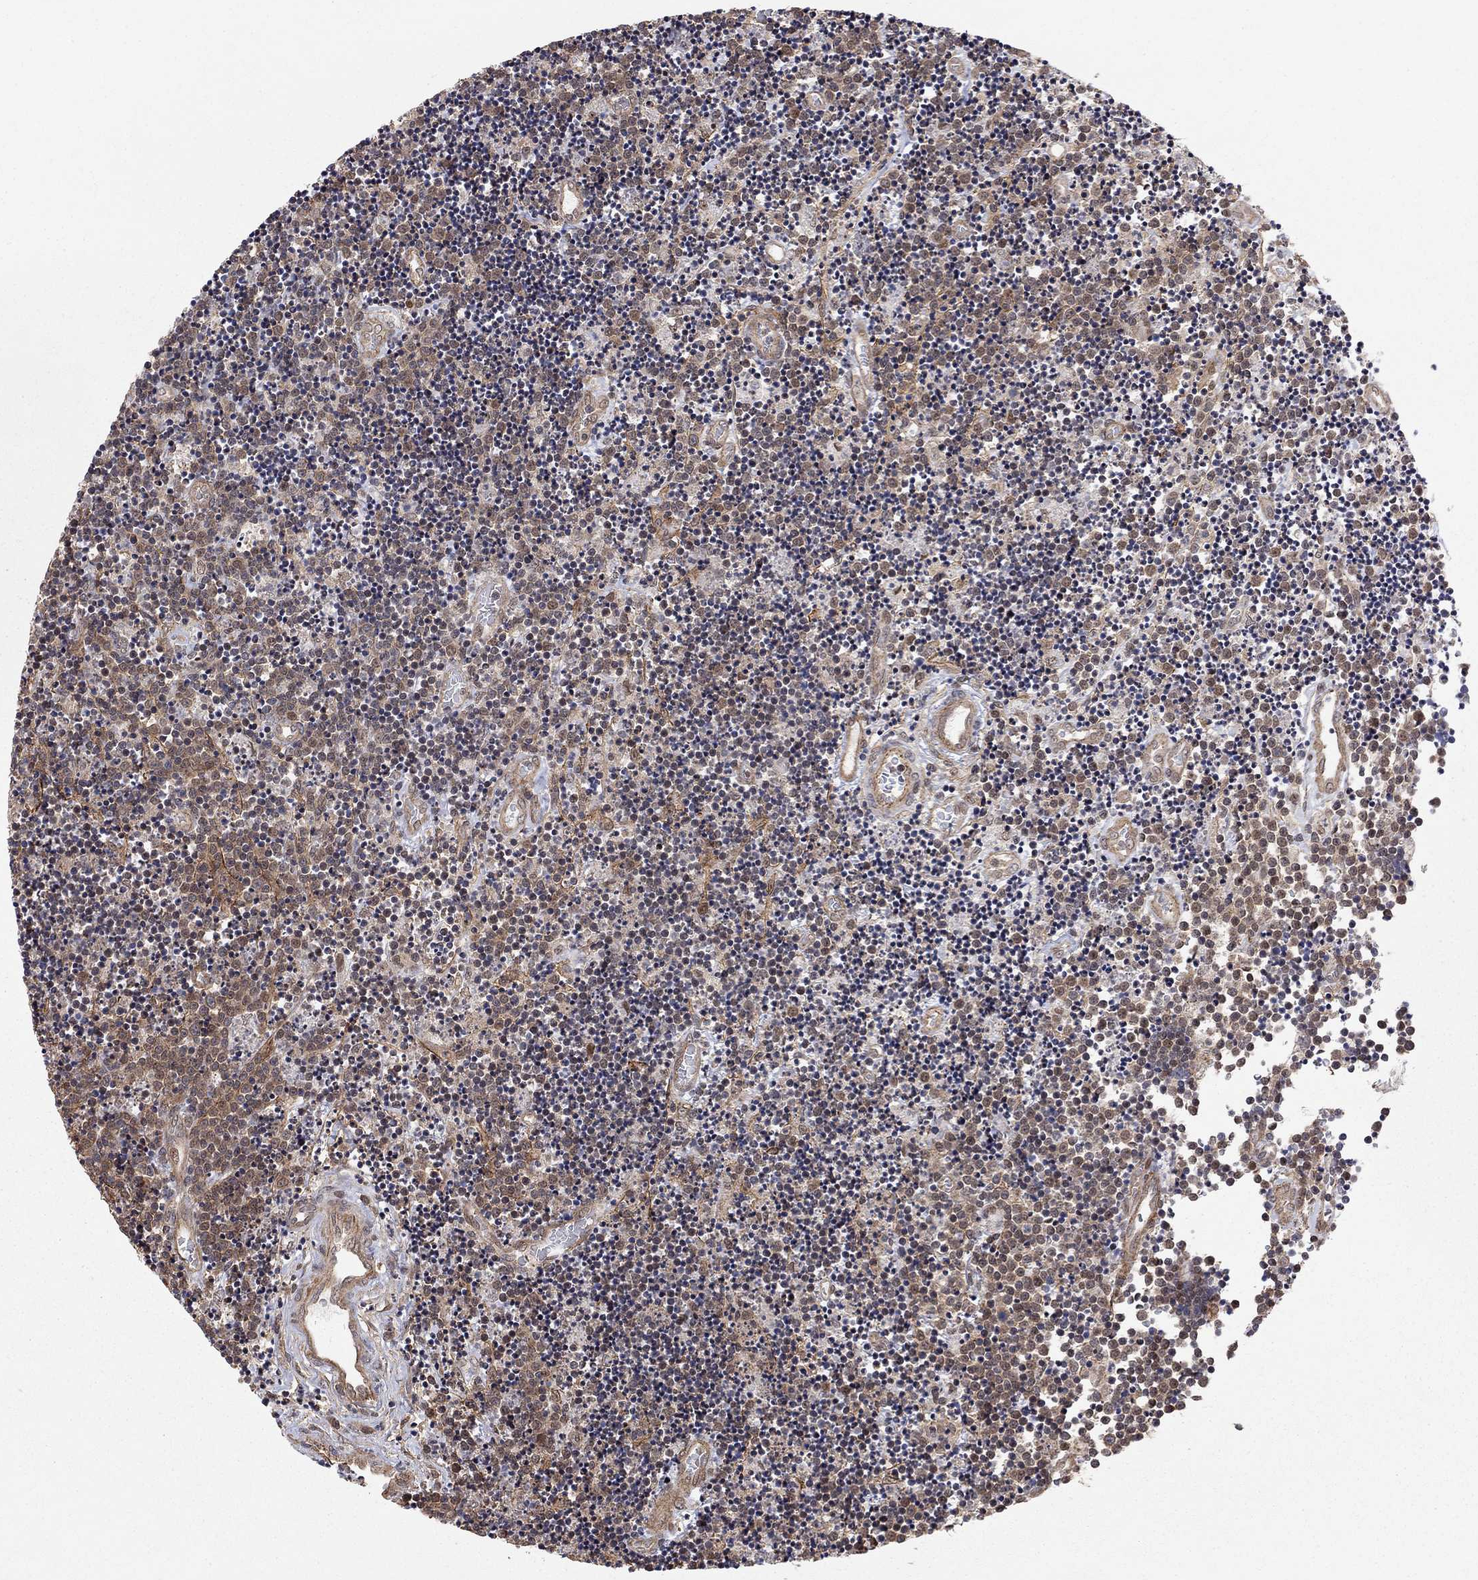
{"staining": {"intensity": "weak", "quantity": "25%-75%", "location": "cytoplasmic/membranous"}, "tissue": "lymphoma", "cell_type": "Tumor cells", "image_type": "cancer", "snomed": [{"axis": "morphology", "description": "Malignant lymphoma, non-Hodgkin's type, Low grade"}, {"axis": "topography", "description": "Brain"}], "caption": "Protein staining of low-grade malignant lymphoma, non-Hodgkin's type tissue demonstrates weak cytoplasmic/membranous expression in approximately 25%-75% of tumor cells.", "gene": "TDP1", "patient": {"sex": "female", "age": 66}}